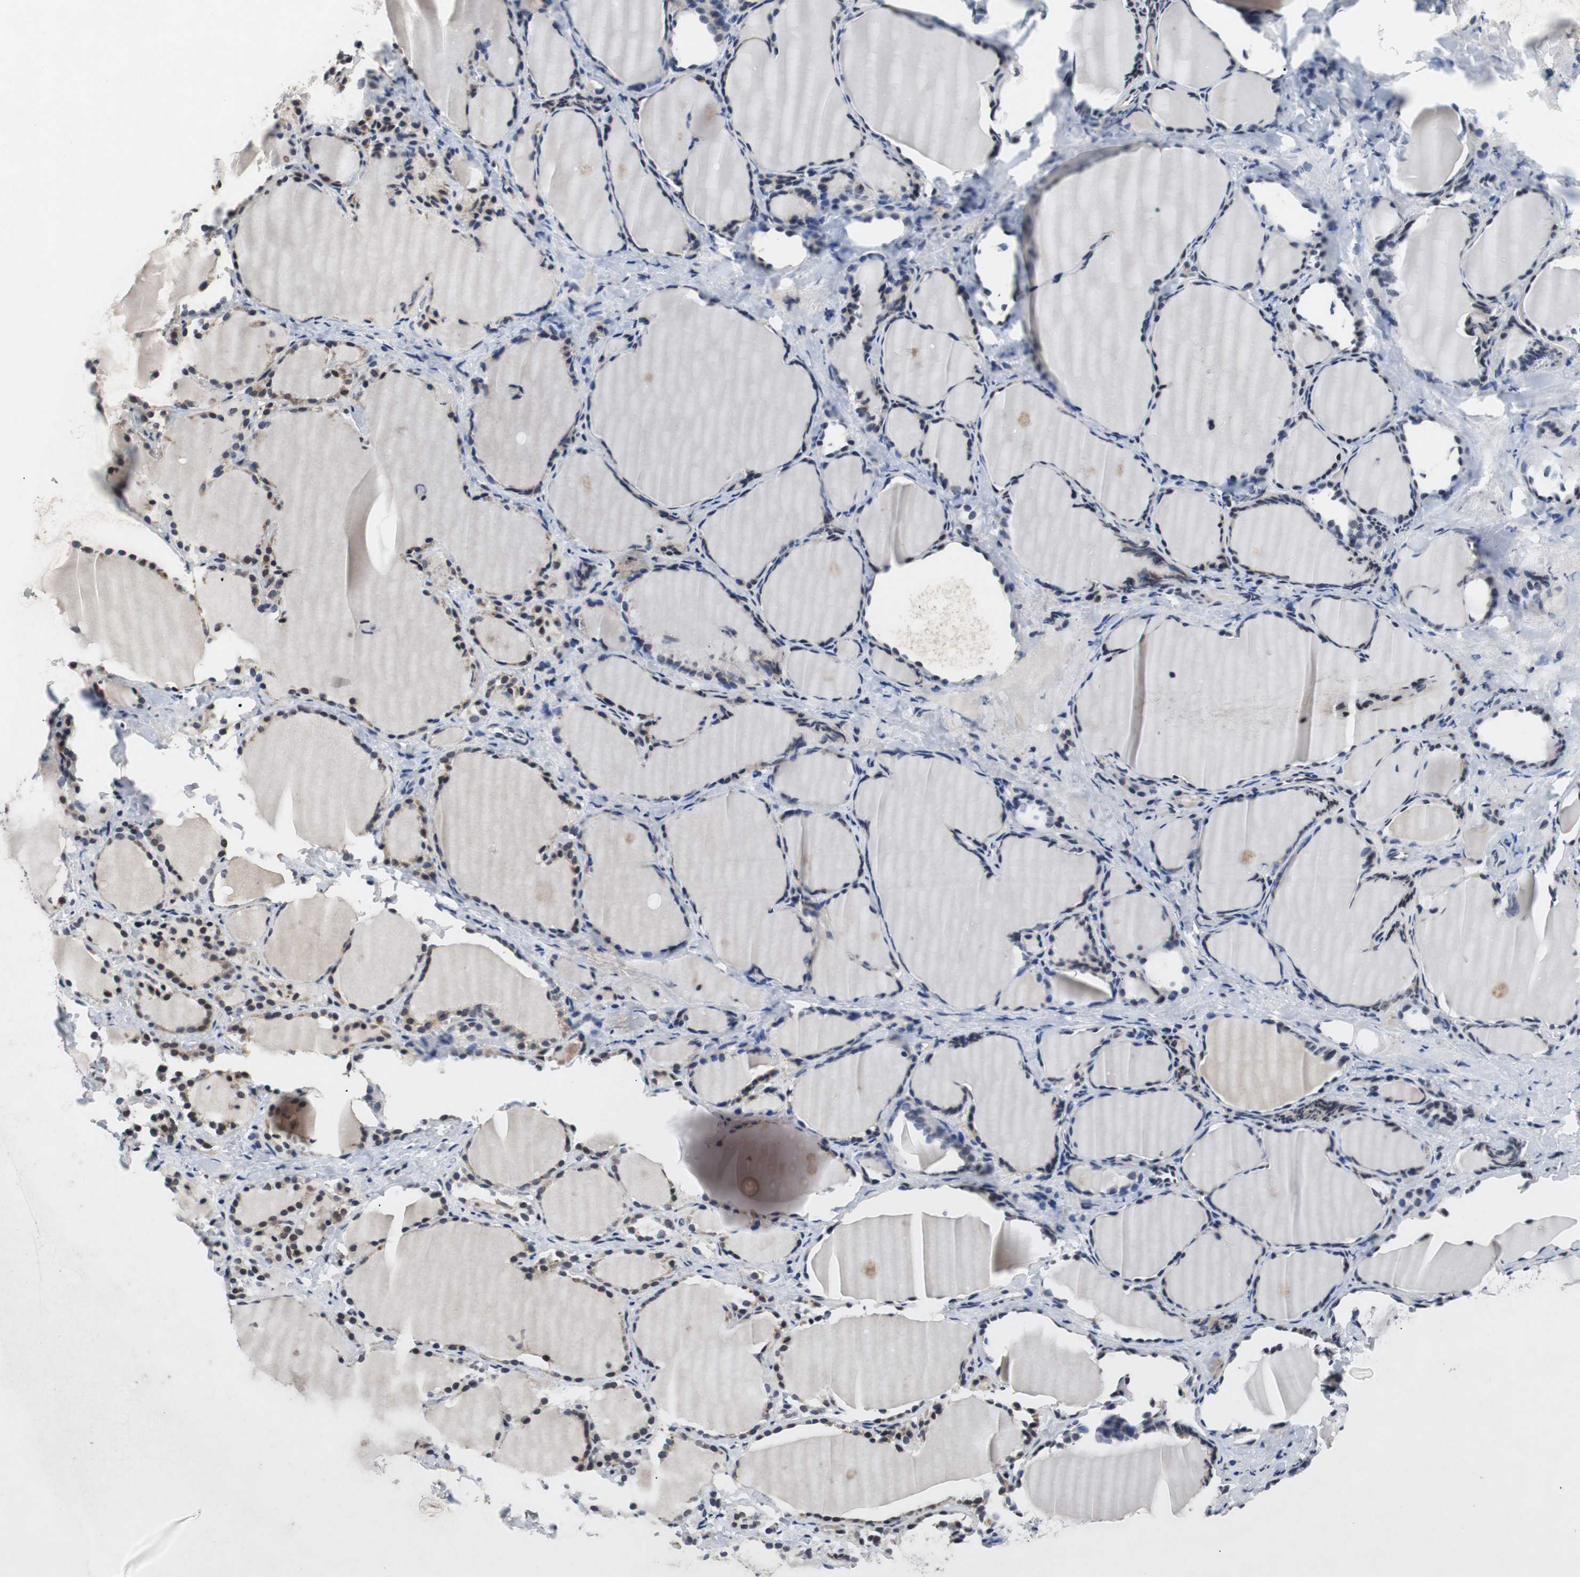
{"staining": {"intensity": "strong", "quantity": ">75%", "location": "cytoplasmic/membranous,nuclear"}, "tissue": "thyroid gland", "cell_type": "Glandular cells", "image_type": "normal", "snomed": [{"axis": "morphology", "description": "Normal tissue, NOS"}, {"axis": "morphology", "description": "Papillary adenocarcinoma, NOS"}, {"axis": "topography", "description": "Thyroid gland"}], "caption": "Immunohistochemistry (IHC) micrograph of benign thyroid gland: thyroid gland stained using immunohistochemistry (IHC) shows high levels of strong protein expression localized specifically in the cytoplasmic/membranous,nuclear of glandular cells, appearing as a cytoplasmic/membranous,nuclear brown color.", "gene": "TP63", "patient": {"sex": "female", "age": 30}}